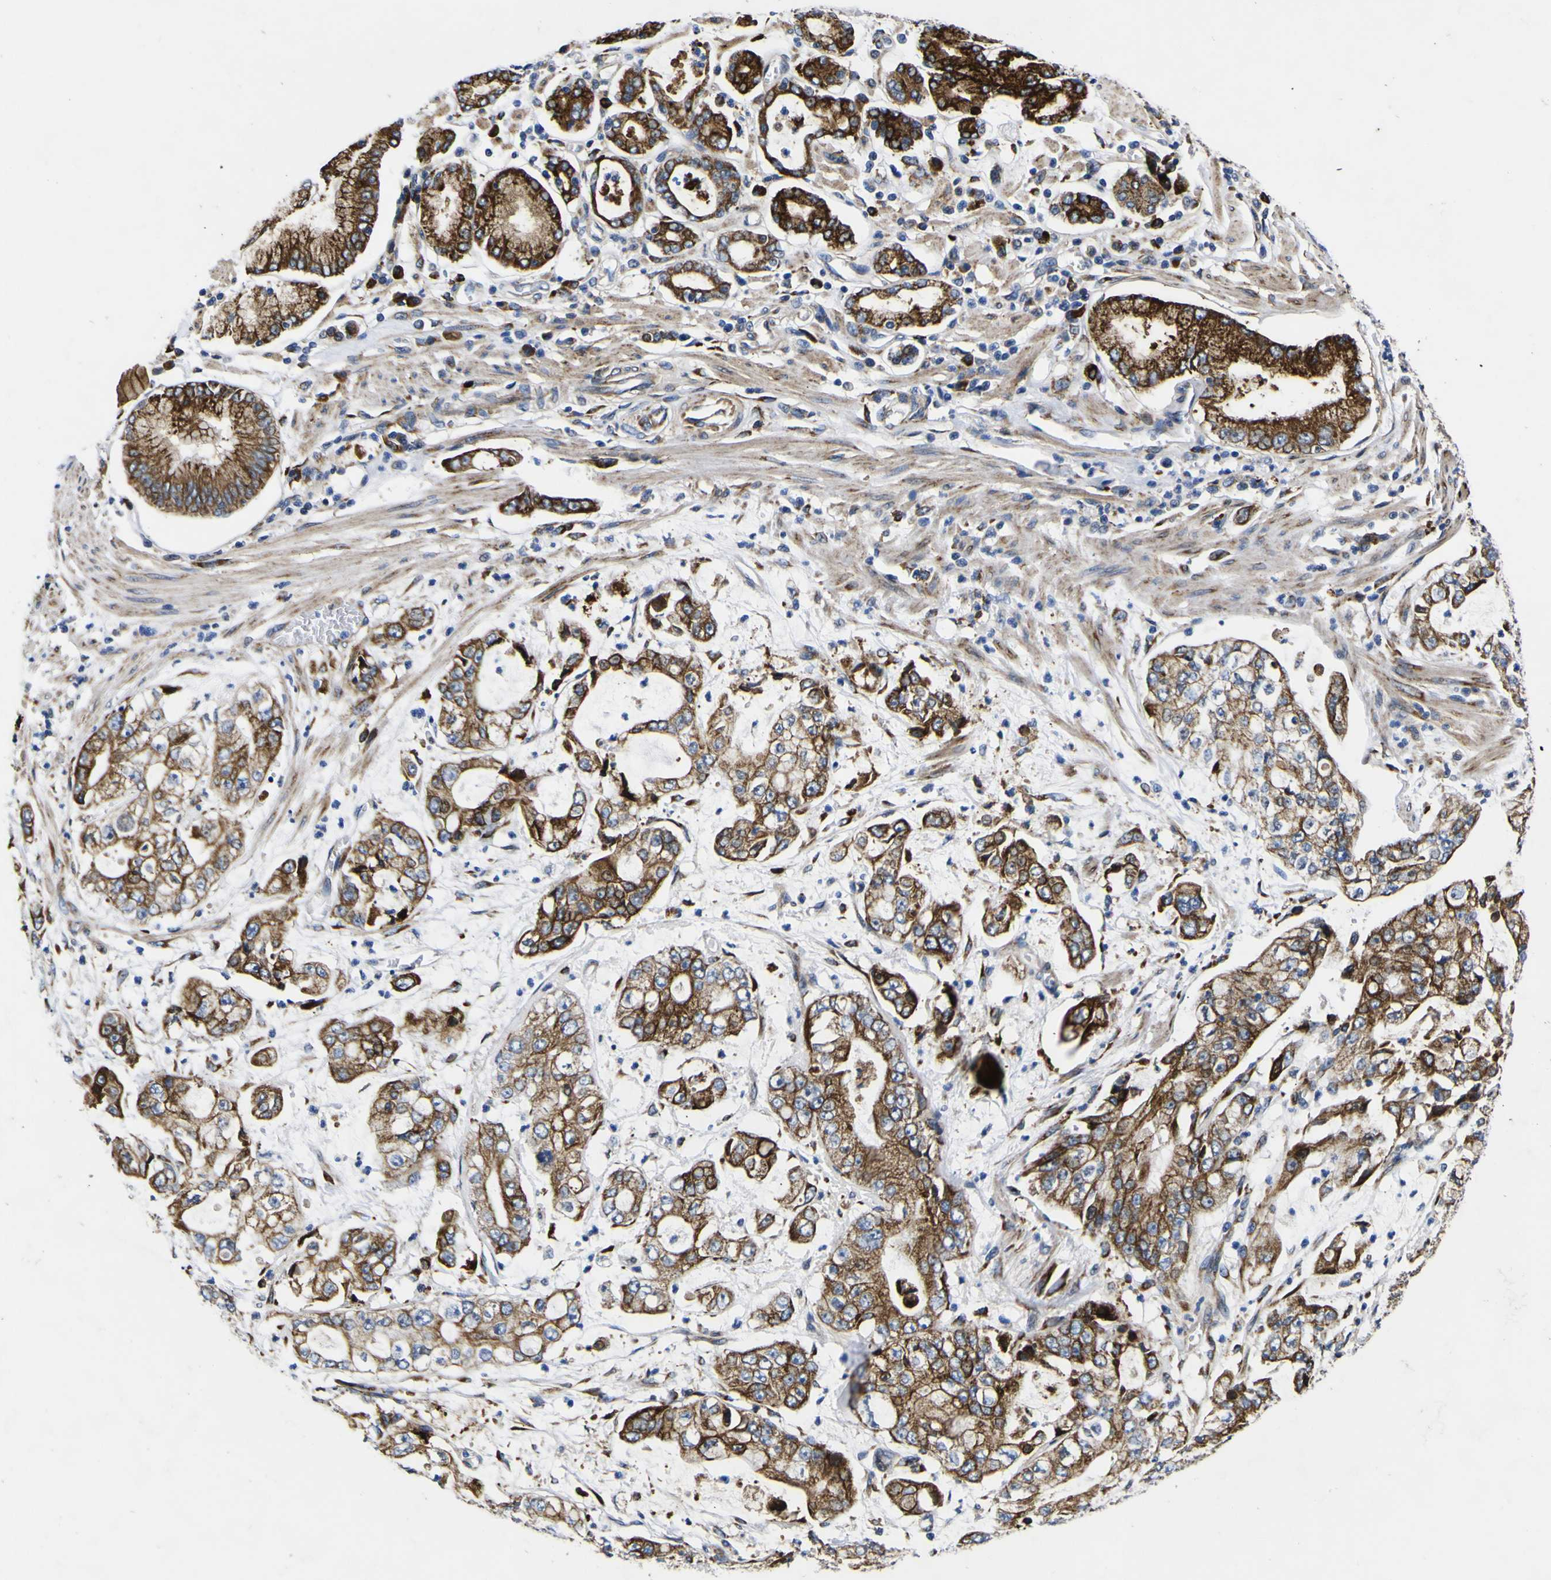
{"staining": {"intensity": "strong", "quantity": ">75%", "location": "cytoplasmic/membranous"}, "tissue": "stomach cancer", "cell_type": "Tumor cells", "image_type": "cancer", "snomed": [{"axis": "morphology", "description": "Adenocarcinoma, NOS"}, {"axis": "topography", "description": "Stomach"}], "caption": "A brown stain shows strong cytoplasmic/membranous positivity of a protein in stomach cancer (adenocarcinoma) tumor cells.", "gene": "SCD", "patient": {"sex": "male", "age": 76}}